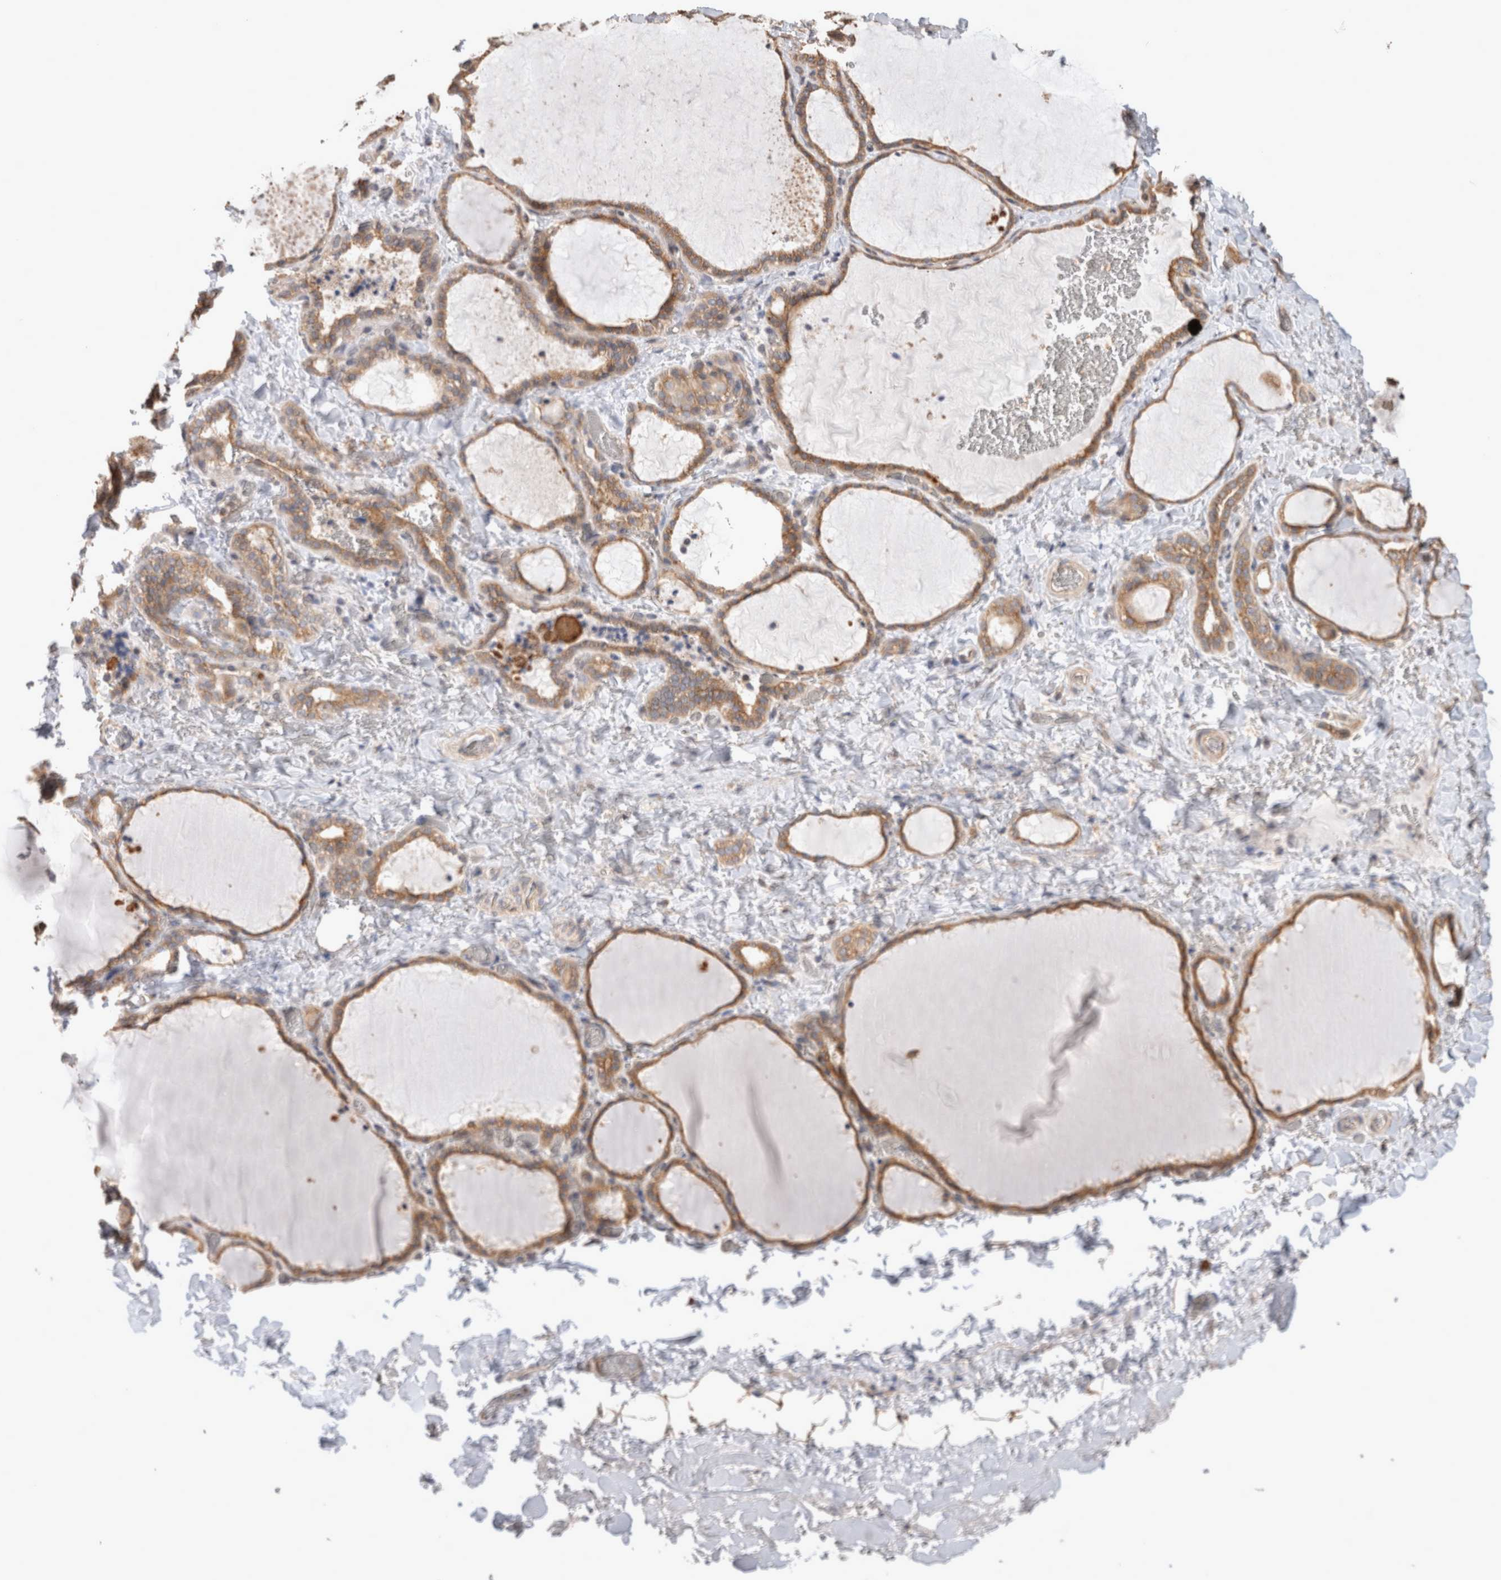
{"staining": {"intensity": "moderate", "quantity": ">75%", "location": "cytoplasmic/membranous"}, "tissue": "thyroid gland", "cell_type": "Glandular cells", "image_type": "normal", "snomed": [{"axis": "morphology", "description": "Normal tissue, NOS"}, {"axis": "topography", "description": "Thyroid gland"}], "caption": "High-power microscopy captured an immunohistochemistry (IHC) photomicrograph of benign thyroid gland, revealing moderate cytoplasmic/membranous staining in about >75% of glandular cells.", "gene": "CLIP1", "patient": {"sex": "female", "age": 22}}